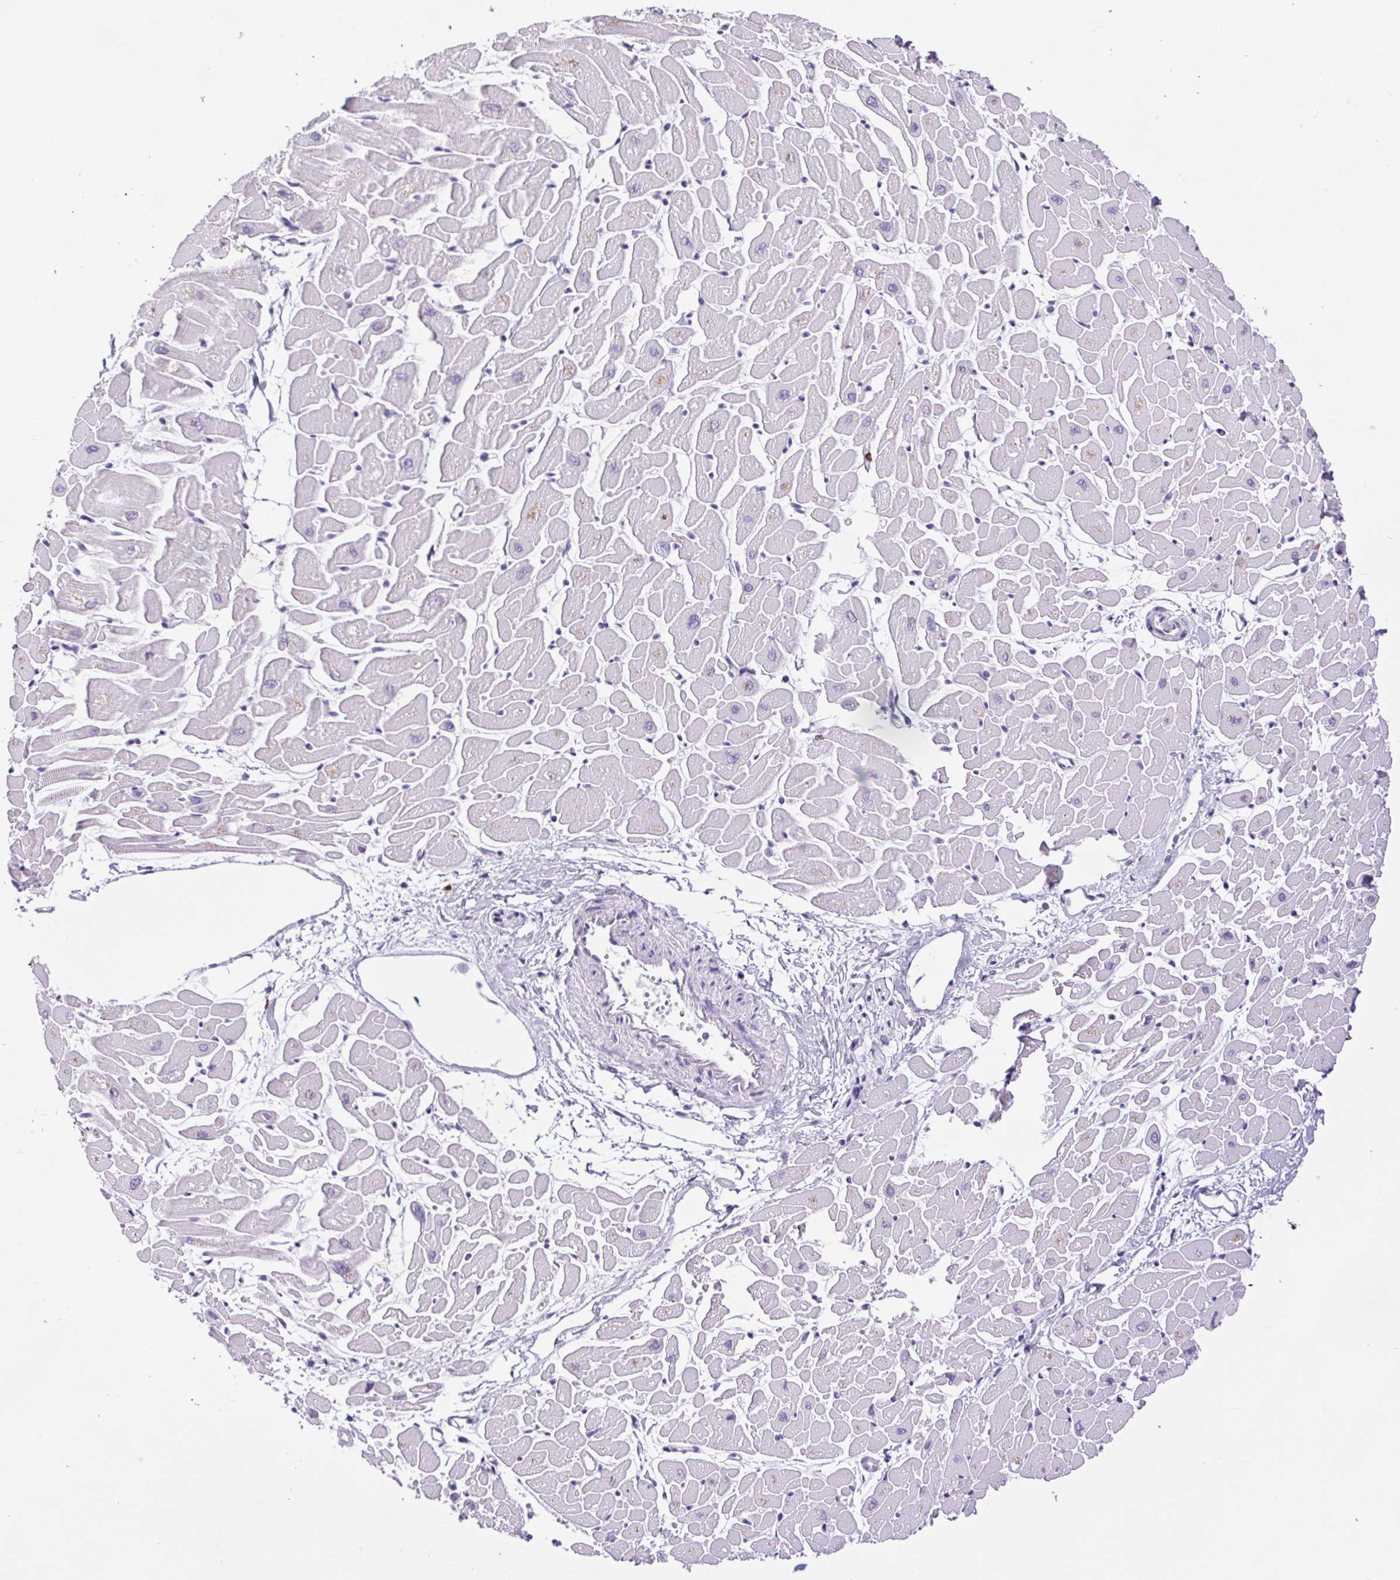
{"staining": {"intensity": "negative", "quantity": "none", "location": "none"}, "tissue": "heart muscle", "cell_type": "Cardiomyocytes", "image_type": "normal", "snomed": [{"axis": "morphology", "description": "Normal tissue, NOS"}, {"axis": "topography", "description": "Heart"}], "caption": "DAB (3,3'-diaminobenzidine) immunohistochemical staining of normal human heart muscle displays no significant staining in cardiomyocytes.", "gene": "FAM177B", "patient": {"sex": "male", "age": 57}}